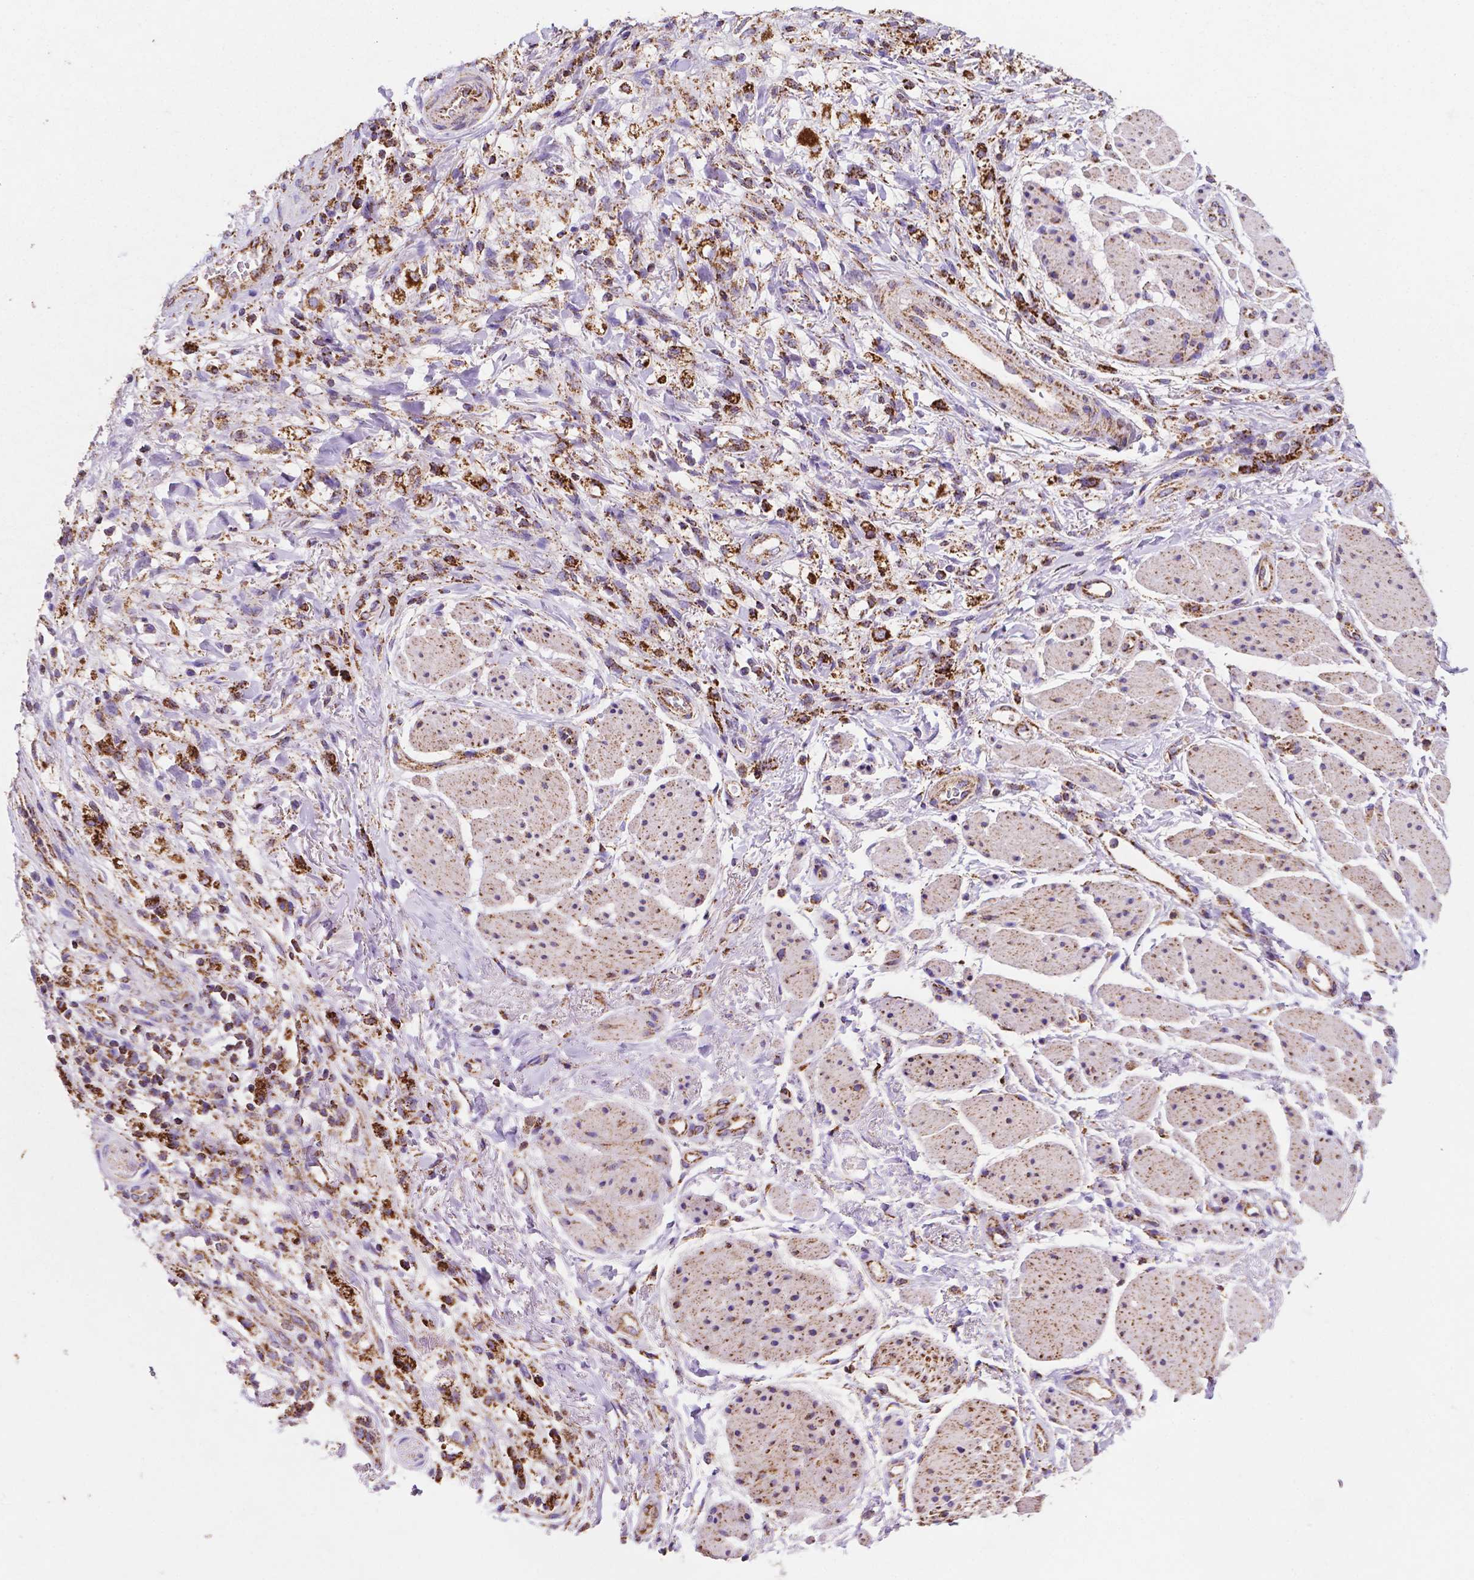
{"staining": {"intensity": "strong", "quantity": ">75%", "location": "cytoplasmic/membranous"}, "tissue": "stomach cancer", "cell_type": "Tumor cells", "image_type": "cancer", "snomed": [{"axis": "morphology", "description": "Adenocarcinoma, NOS"}, {"axis": "topography", "description": "Stomach"}], "caption": "The immunohistochemical stain highlights strong cytoplasmic/membranous expression in tumor cells of adenocarcinoma (stomach) tissue. The staining is performed using DAB (3,3'-diaminobenzidine) brown chromogen to label protein expression. The nuclei are counter-stained blue using hematoxylin.", "gene": "HSPD1", "patient": {"sex": "female", "age": 60}}